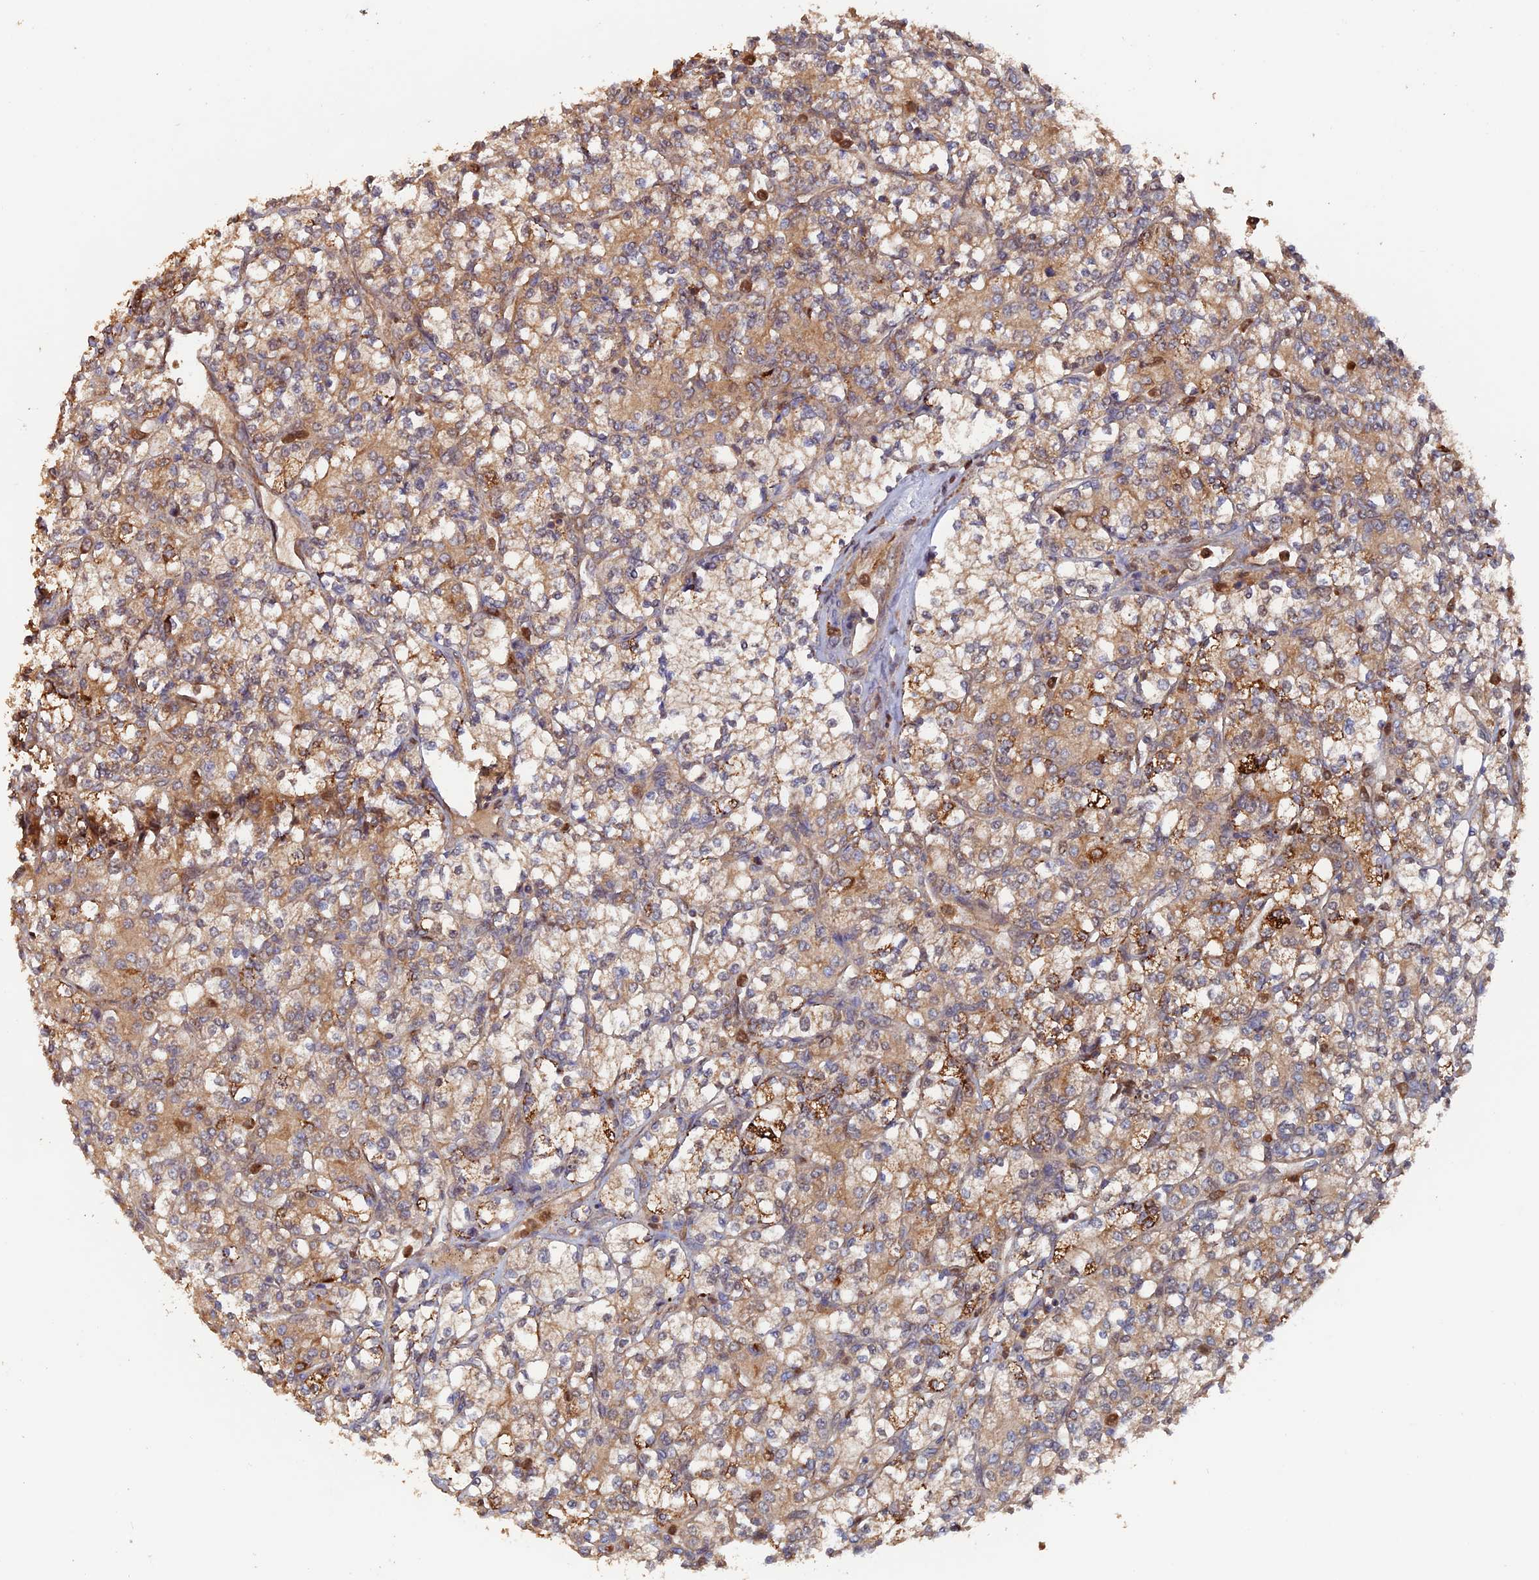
{"staining": {"intensity": "strong", "quantity": "25%-75%", "location": "cytoplasmic/membranous"}, "tissue": "renal cancer", "cell_type": "Tumor cells", "image_type": "cancer", "snomed": [{"axis": "morphology", "description": "Adenocarcinoma, NOS"}, {"axis": "topography", "description": "Kidney"}], "caption": "DAB (3,3'-diaminobenzidine) immunohistochemical staining of renal adenocarcinoma reveals strong cytoplasmic/membranous protein expression in about 25%-75% of tumor cells.", "gene": "DTYMK", "patient": {"sex": "male", "age": 77}}